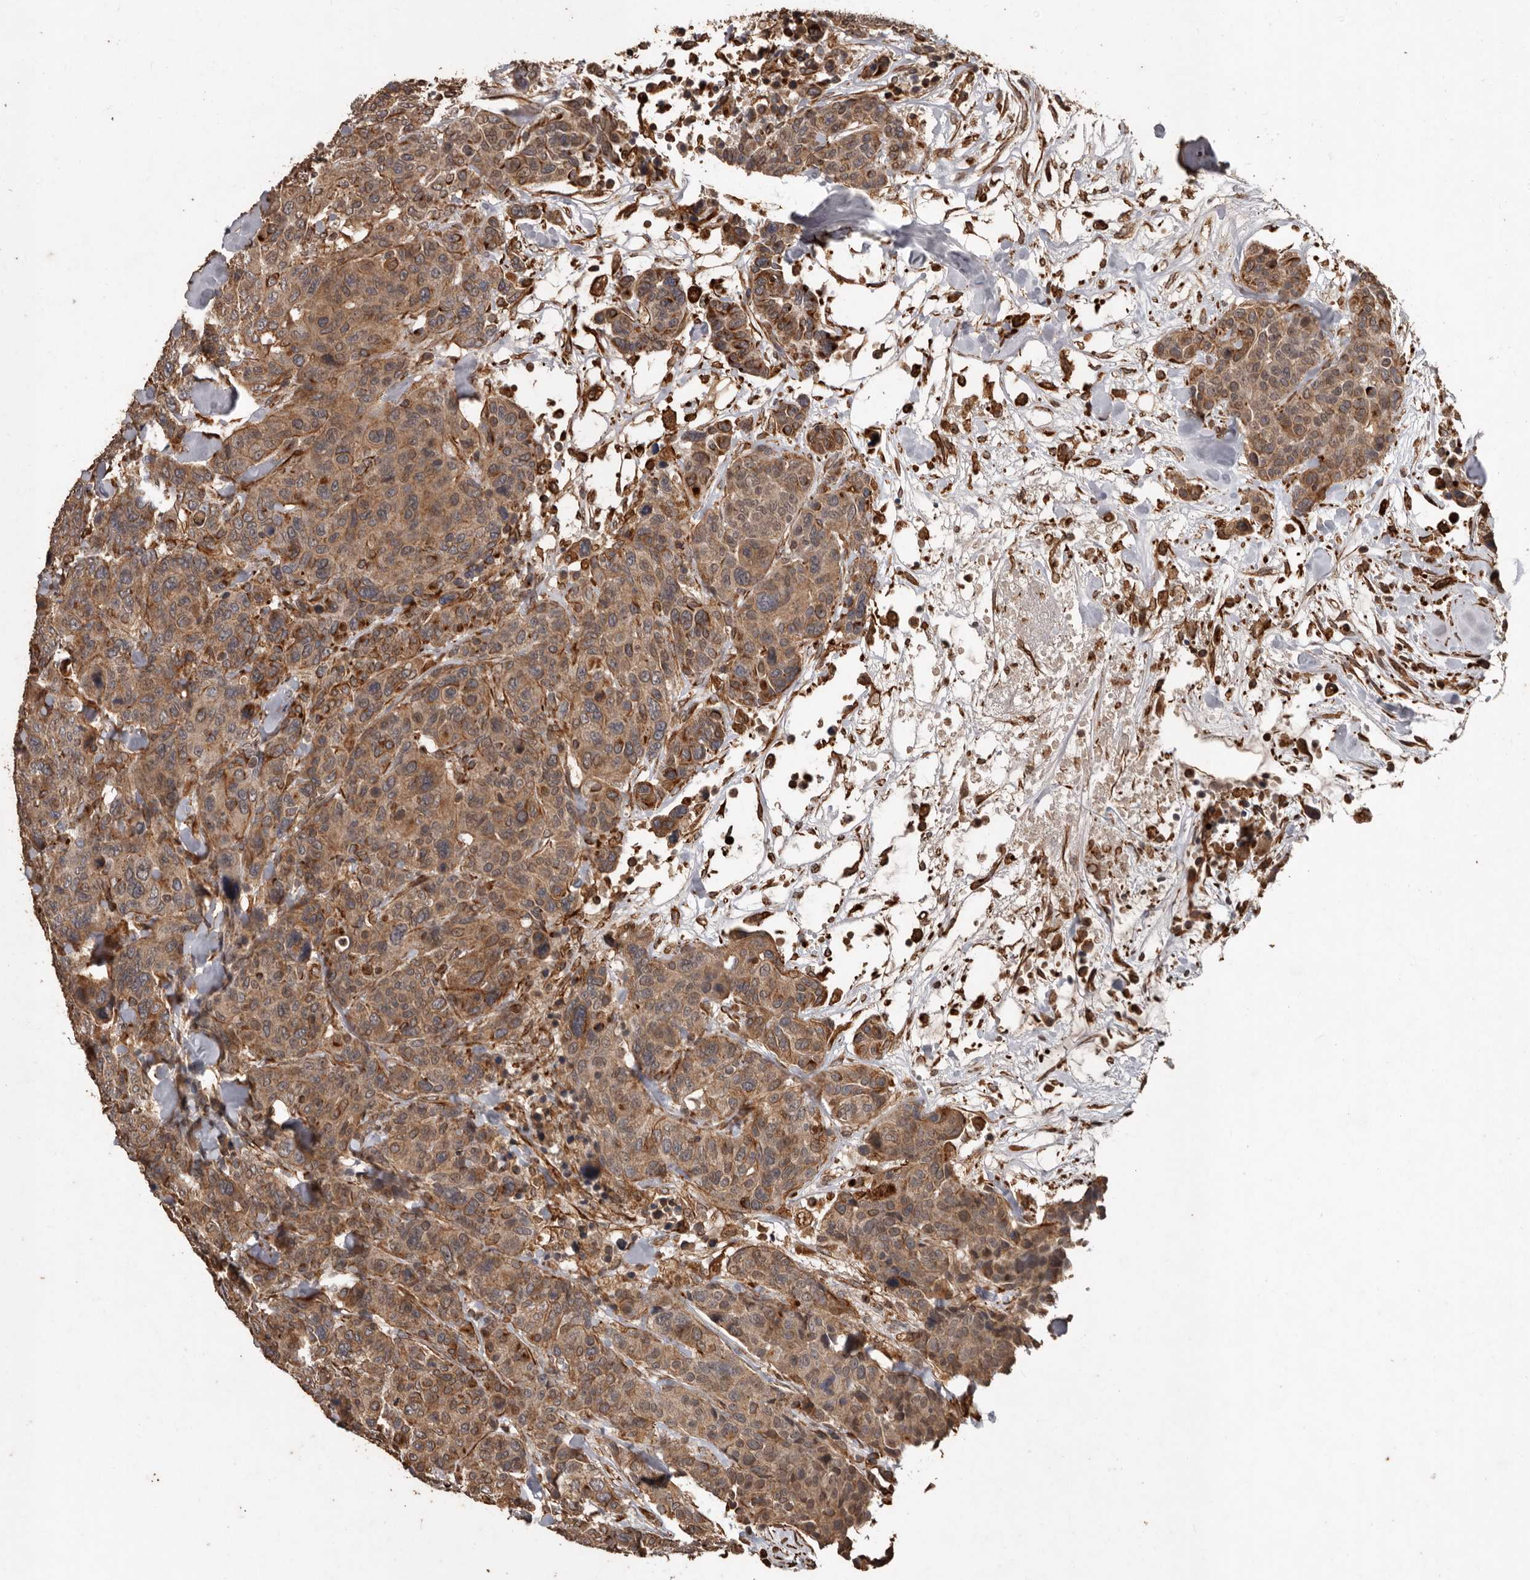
{"staining": {"intensity": "moderate", "quantity": ">75%", "location": "cytoplasmic/membranous"}, "tissue": "breast cancer", "cell_type": "Tumor cells", "image_type": "cancer", "snomed": [{"axis": "morphology", "description": "Duct carcinoma"}, {"axis": "topography", "description": "Breast"}], "caption": "The immunohistochemical stain shows moderate cytoplasmic/membranous staining in tumor cells of breast cancer (invasive ductal carcinoma) tissue.", "gene": "BRAT1", "patient": {"sex": "female", "age": 37}}